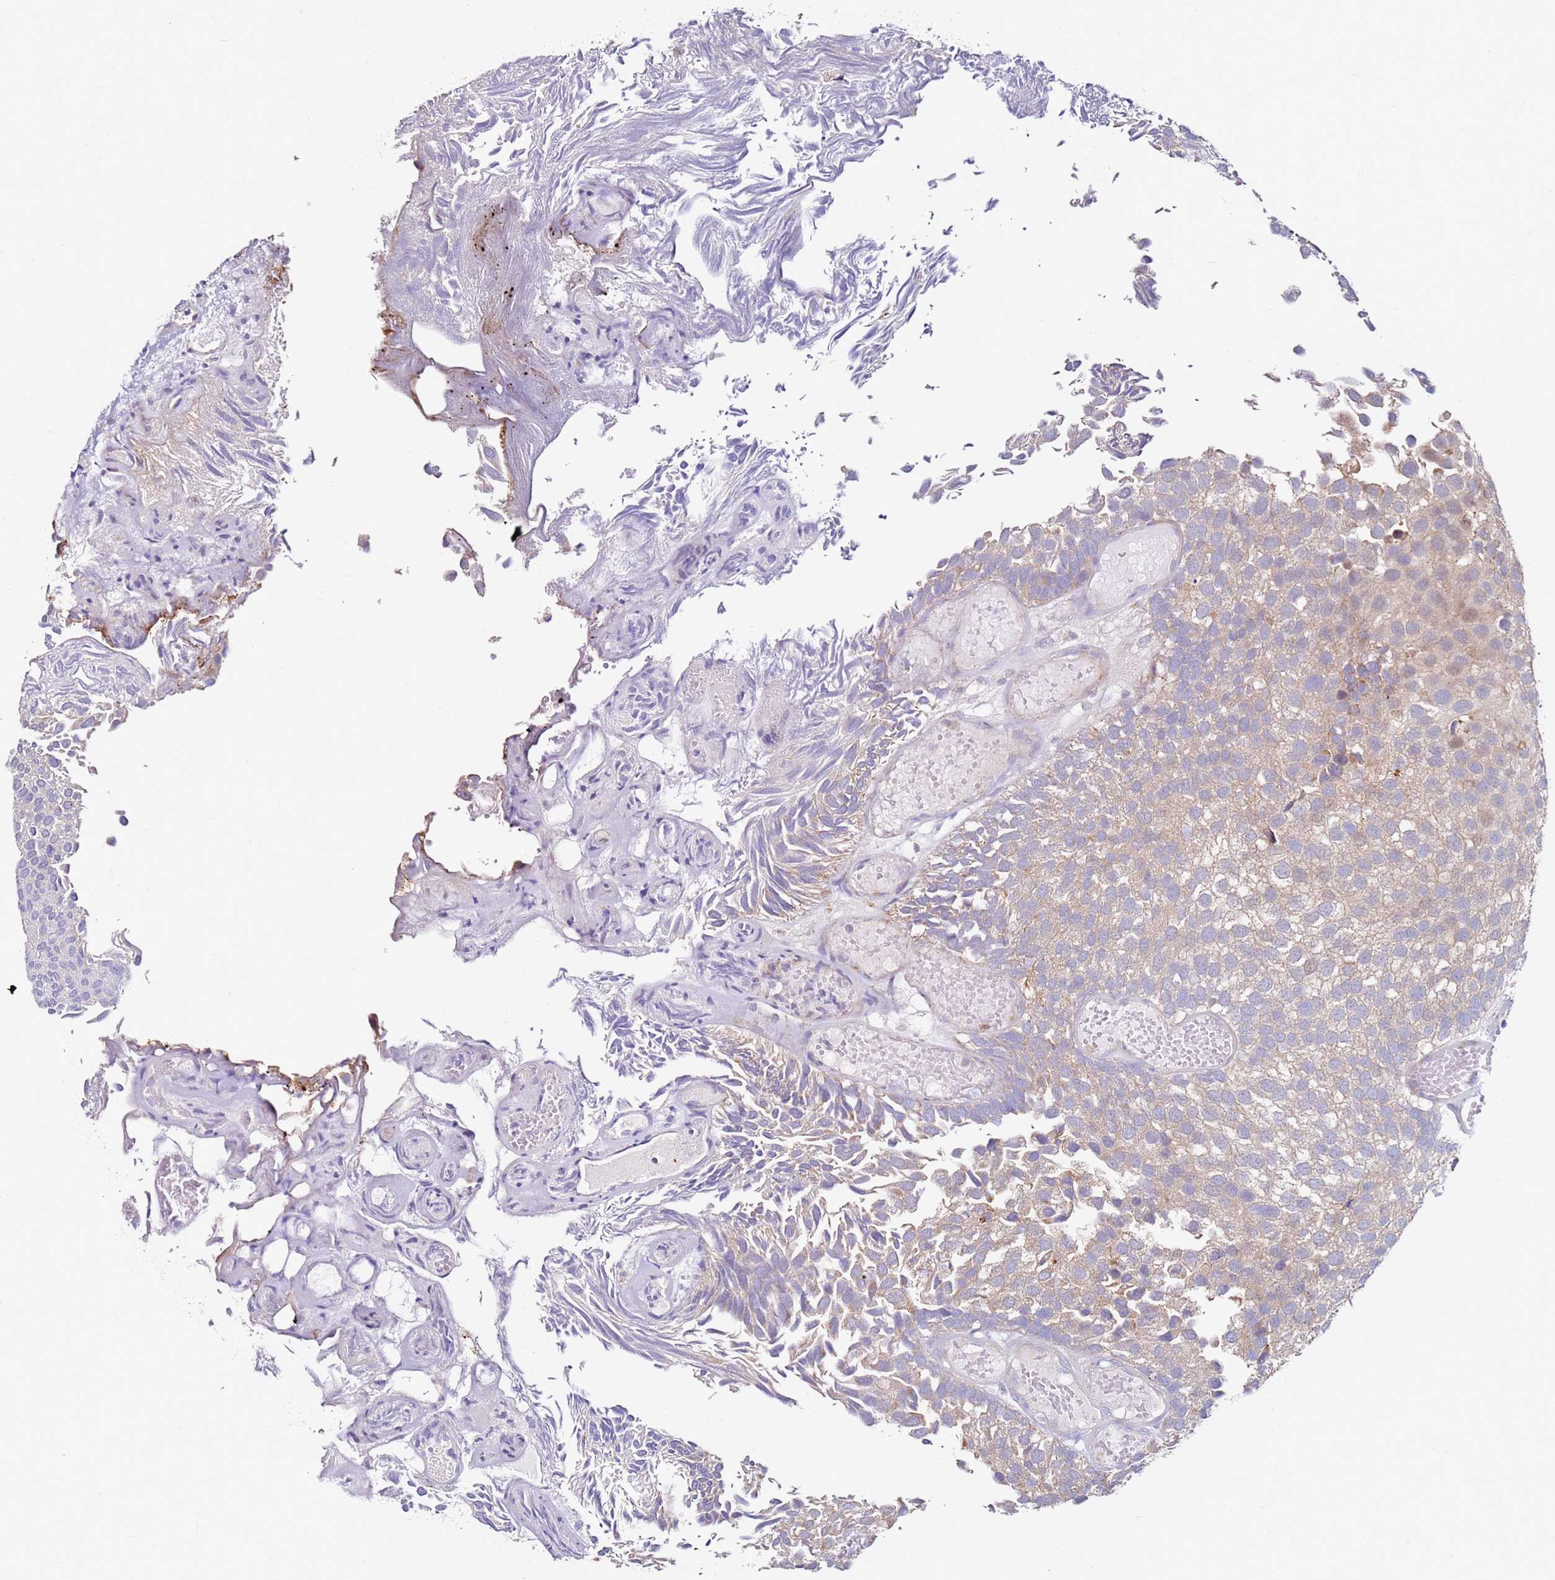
{"staining": {"intensity": "moderate", "quantity": ">75%", "location": "cytoplasmic/membranous"}, "tissue": "urothelial cancer", "cell_type": "Tumor cells", "image_type": "cancer", "snomed": [{"axis": "morphology", "description": "Urothelial carcinoma, Low grade"}, {"axis": "topography", "description": "Urinary bladder"}], "caption": "High-power microscopy captured an IHC image of low-grade urothelial carcinoma, revealing moderate cytoplasmic/membranous positivity in about >75% of tumor cells. (IHC, brightfield microscopy, high magnification).", "gene": "CNOT9", "patient": {"sex": "male", "age": 89}}